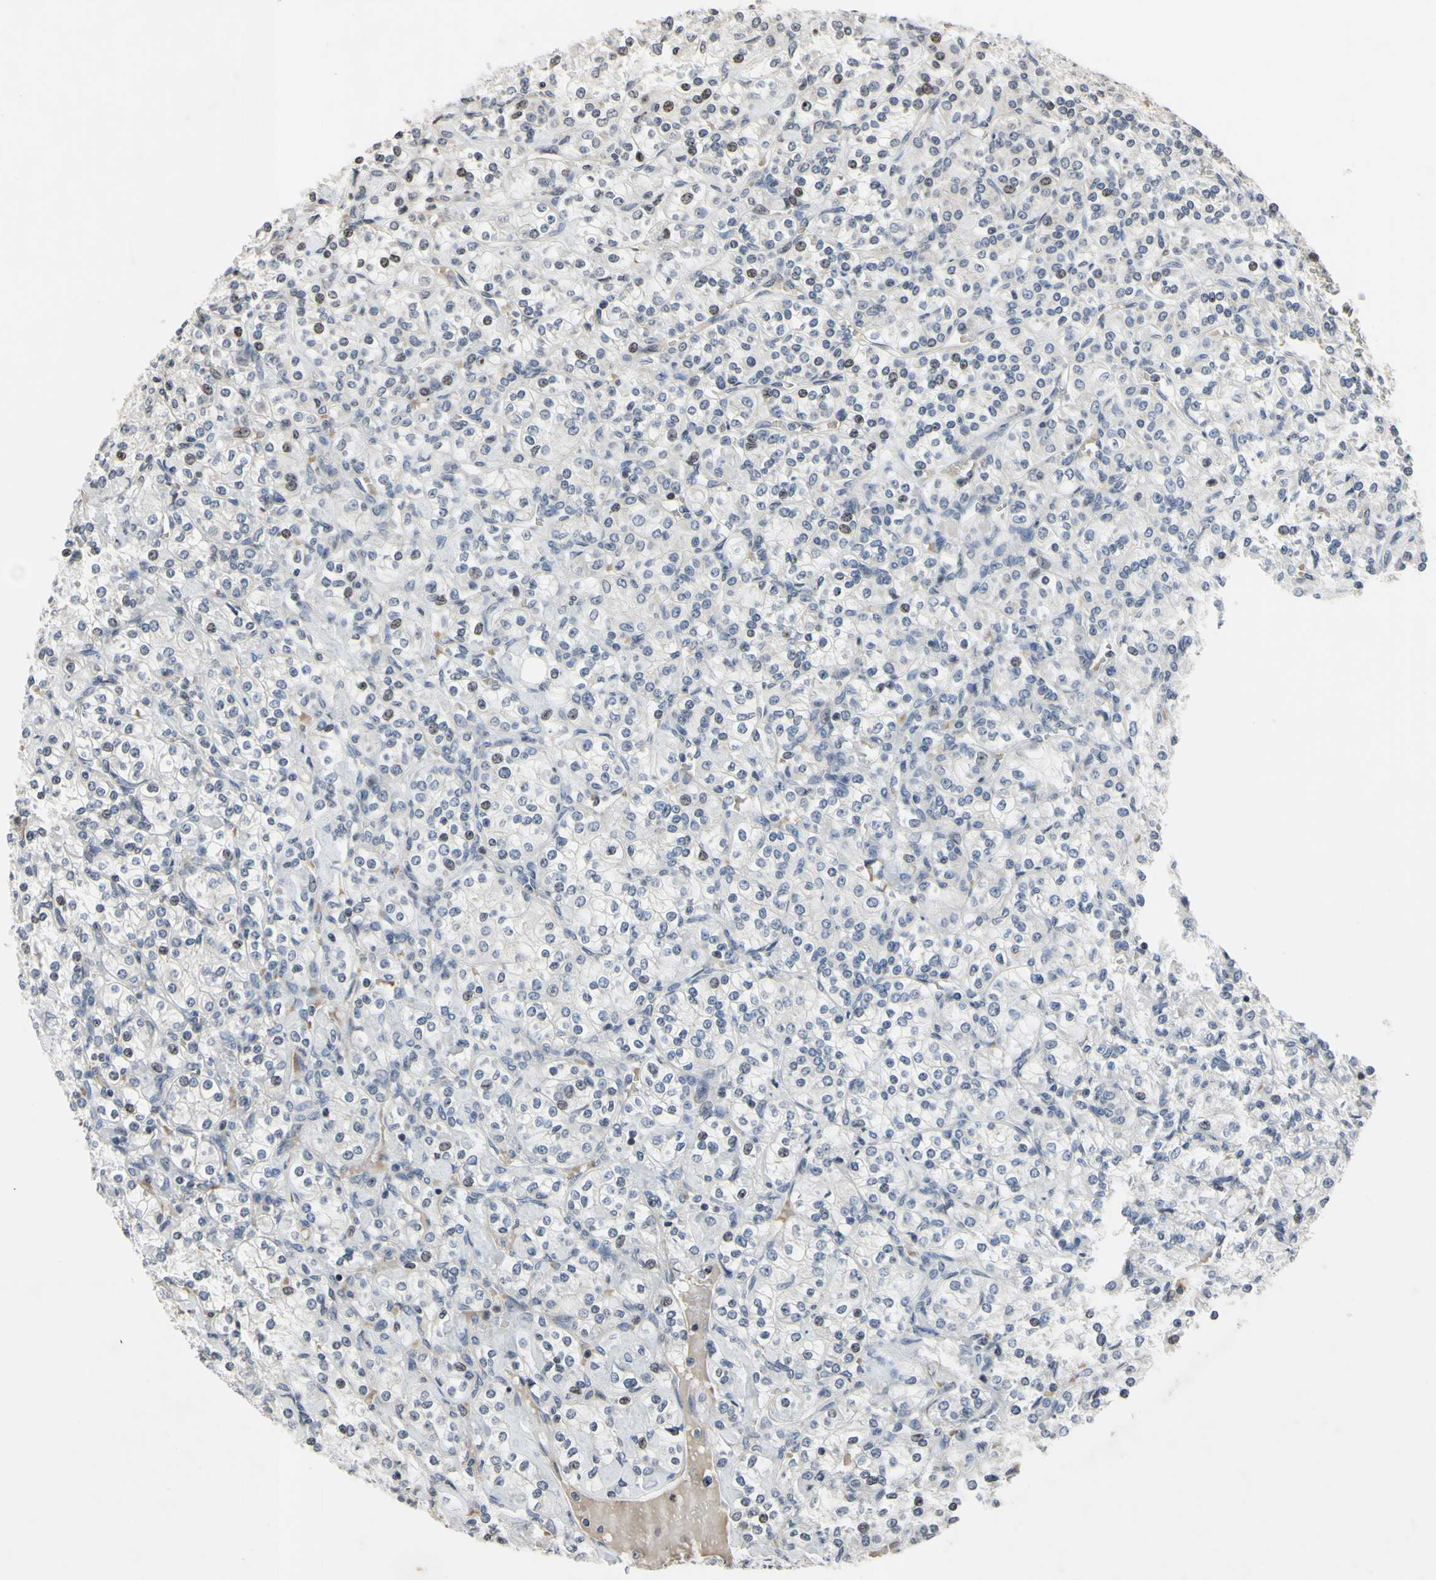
{"staining": {"intensity": "moderate", "quantity": "<25%", "location": "nuclear"}, "tissue": "renal cancer", "cell_type": "Tumor cells", "image_type": "cancer", "snomed": [{"axis": "morphology", "description": "Adenocarcinoma, NOS"}, {"axis": "topography", "description": "Kidney"}], "caption": "Immunohistochemistry (DAB (3,3'-diaminobenzidine)) staining of human renal cancer (adenocarcinoma) reveals moderate nuclear protein positivity in about <25% of tumor cells. (IHC, brightfield microscopy, high magnification).", "gene": "ARG1", "patient": {"sex": "male", "age": 77}}